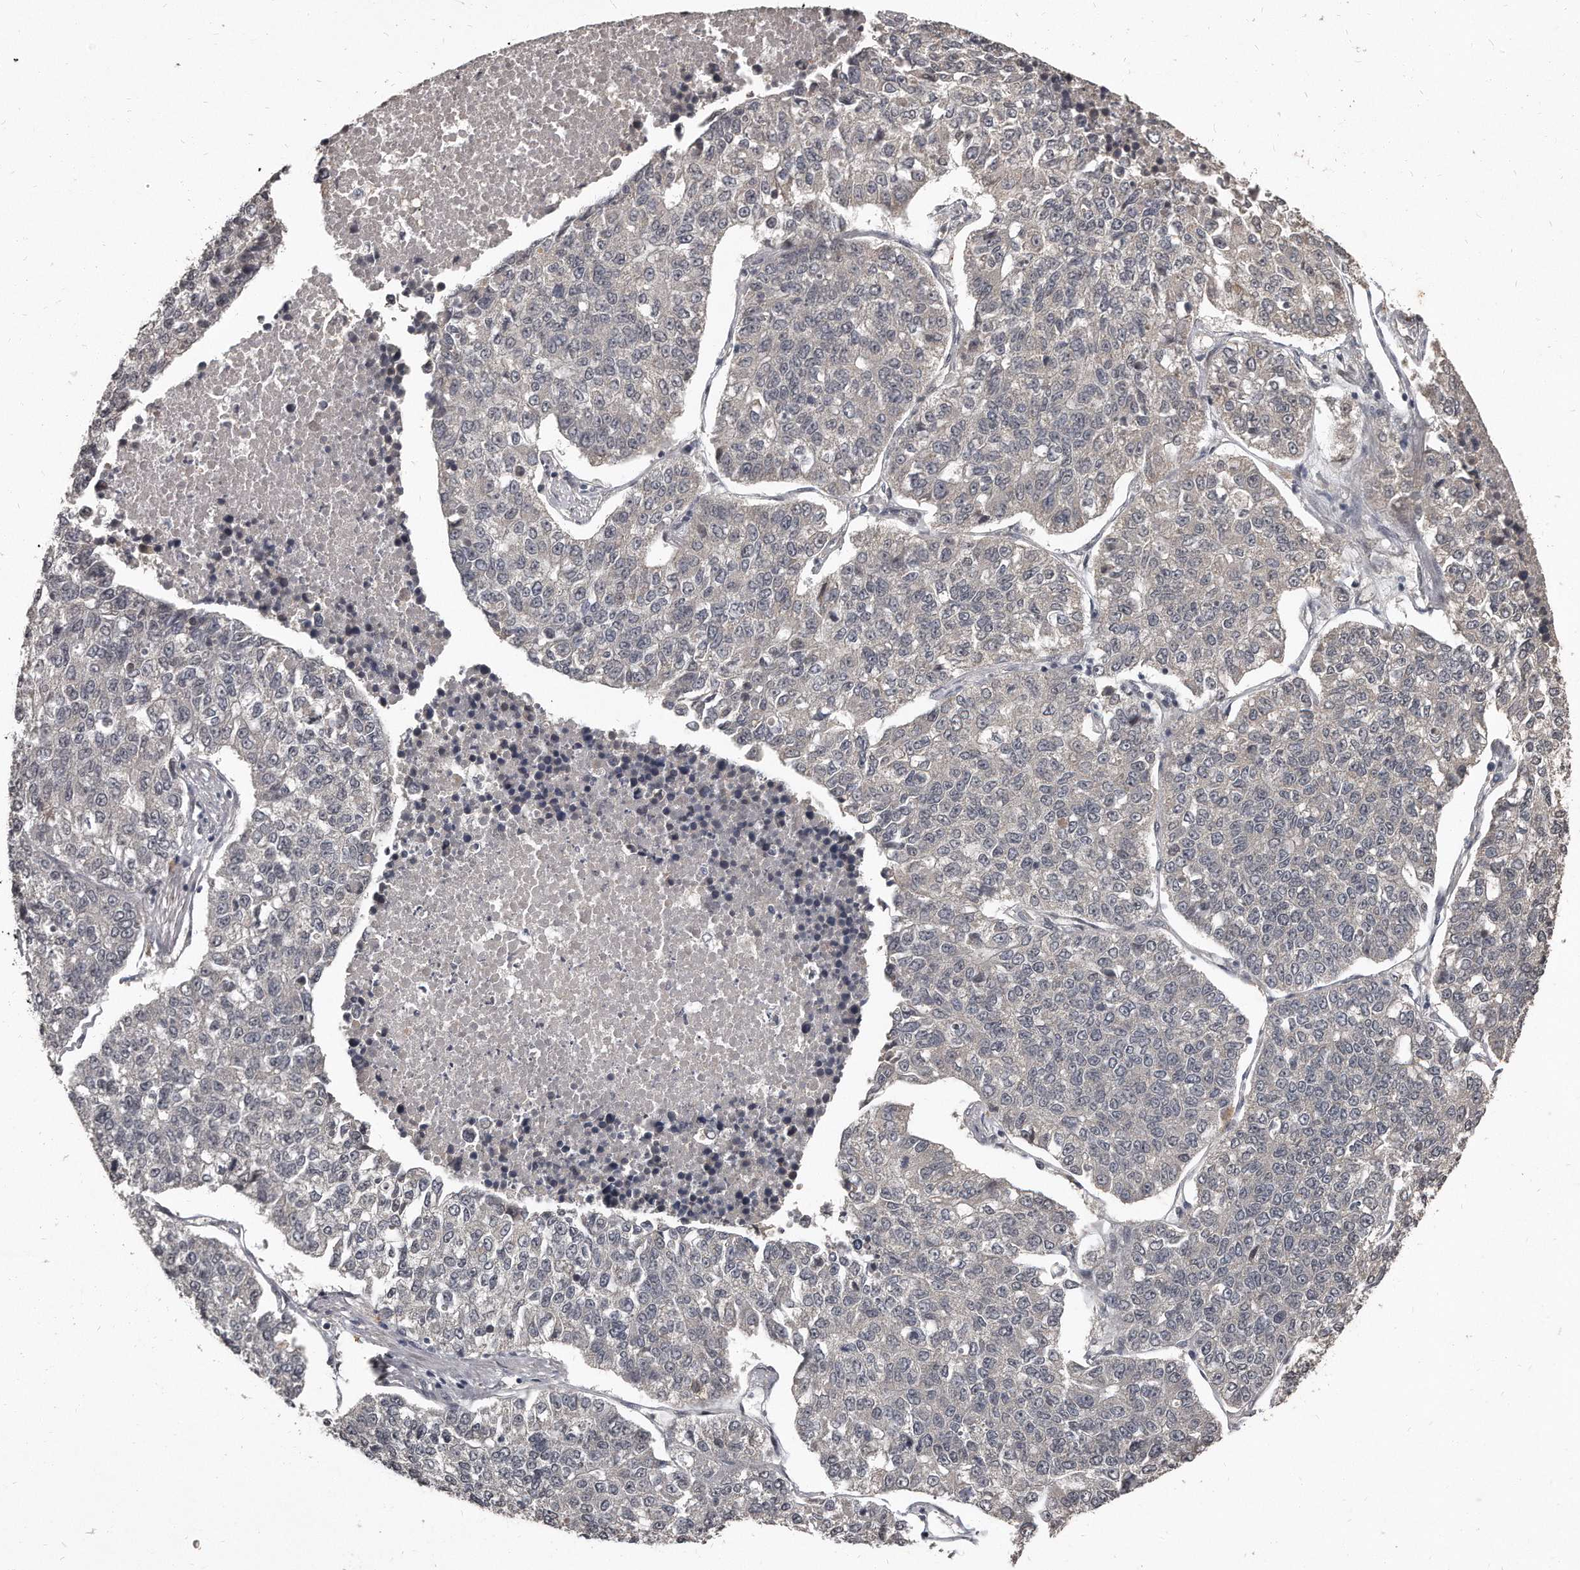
{"staining": {"intensity": "negative", "quantity": "none", "location": "none"}, "tissue": "lung cancer", "cell_type": "Tumor cells", "image_type": "cancer", "snomed": [{"axis": "morphology", "description": "Adenocarcinoma, NOS"}, {"axis": "topography", "description": "Lung"}], "caption": "This is an IHC image of lung cancer. There is no staining in tumor cells.", "gene": "GRB10", "patient": {"sex": "male", "age": 49}}